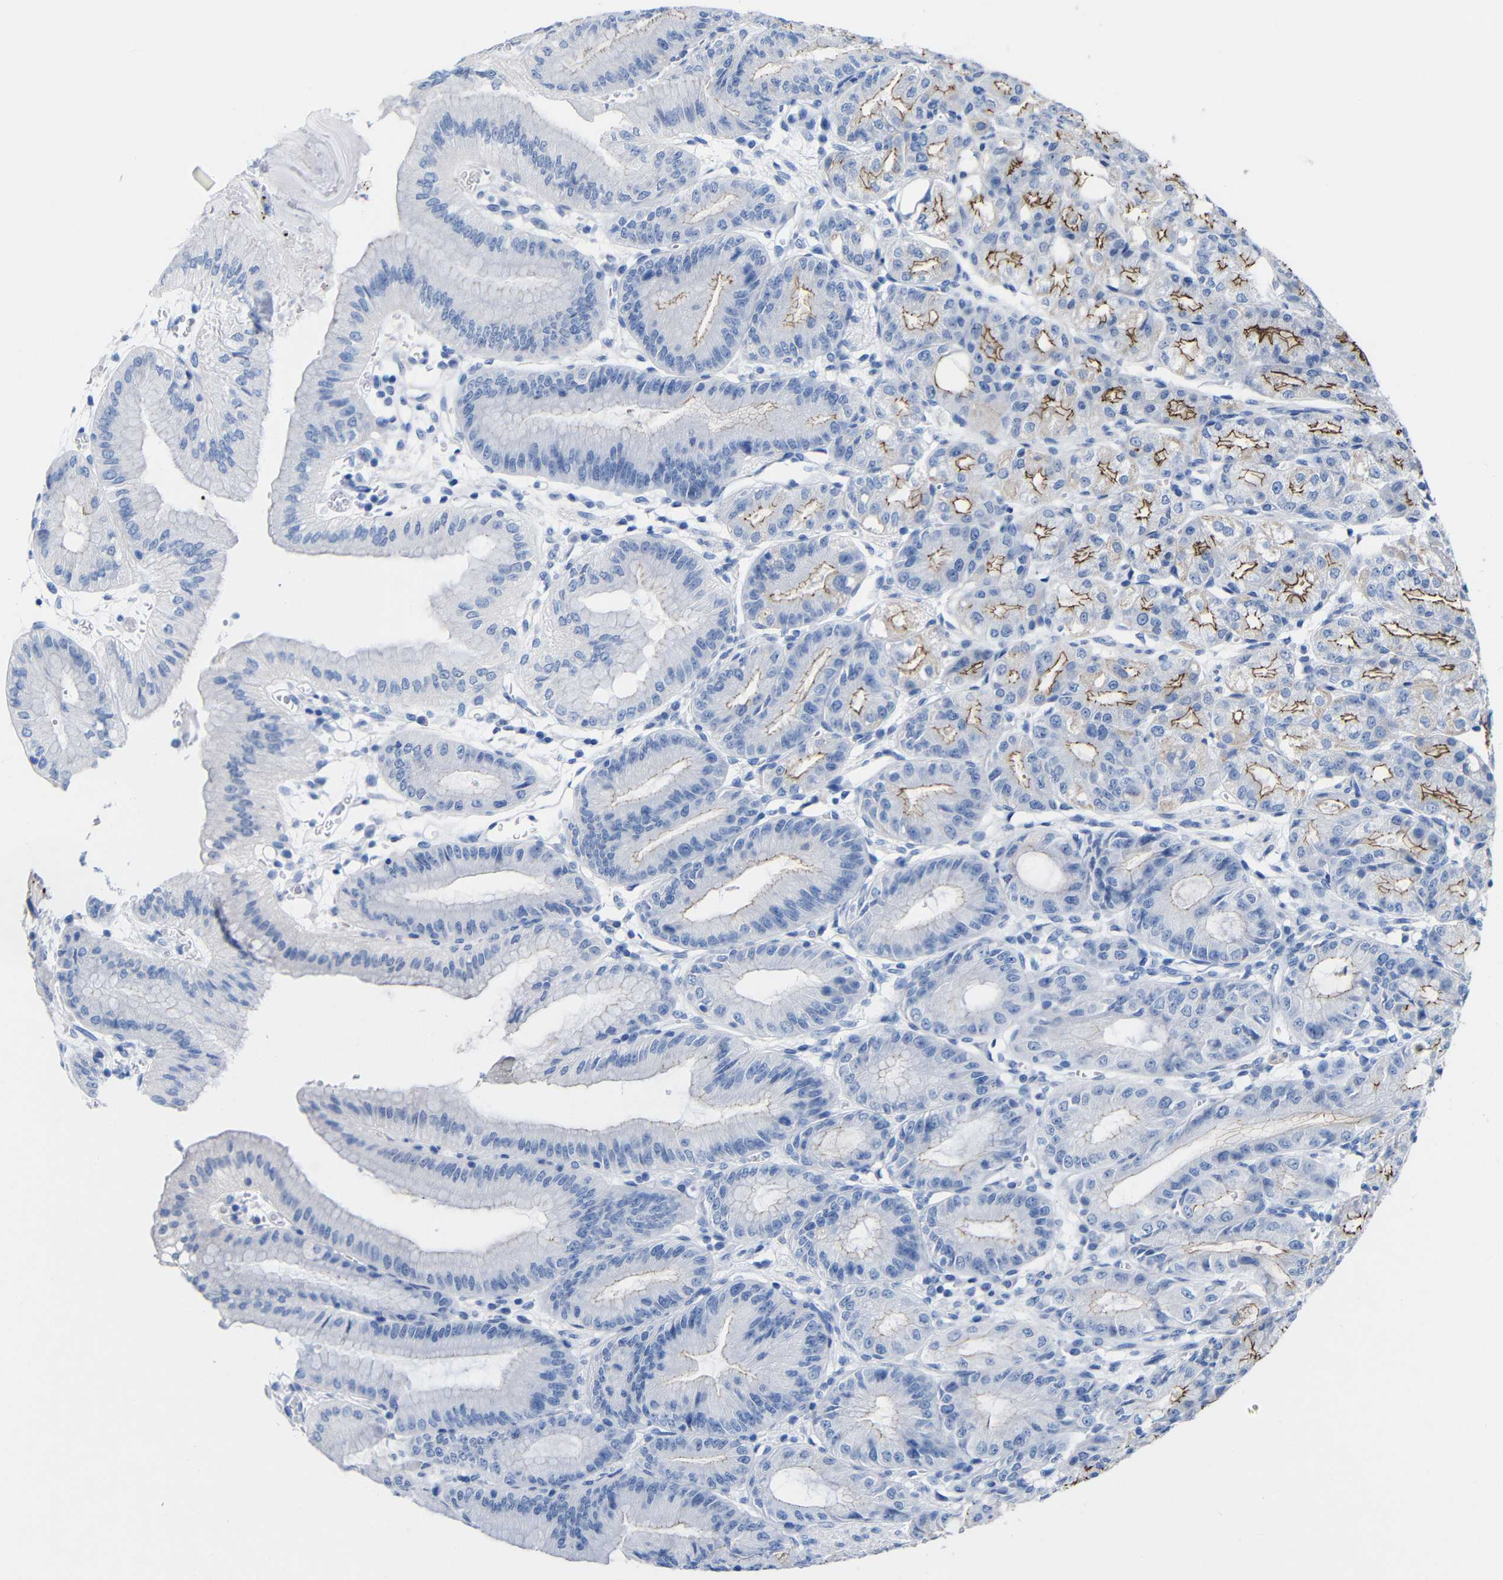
{"staining": {"intensity": "moderate", "quantity": "25%-75%", "location": "cytoplasmic/membranous"}, "tissue": "stomach", "cell_type": "Glandular cells", "image_type": "normal", "snomed": [{"axis": "morphology", "description": "Normal tissue, NOS"}, {"axis": "topography", "description": "Stomach, lower"}], "caption": "Human stomach stained for a protein (brown) reveals moderate cytoplasmic/membranous positive positivity in about 25%-75% of glandular cells.", "gene": "CGNL1", "patient": {"sex": "male", "age": 71}}